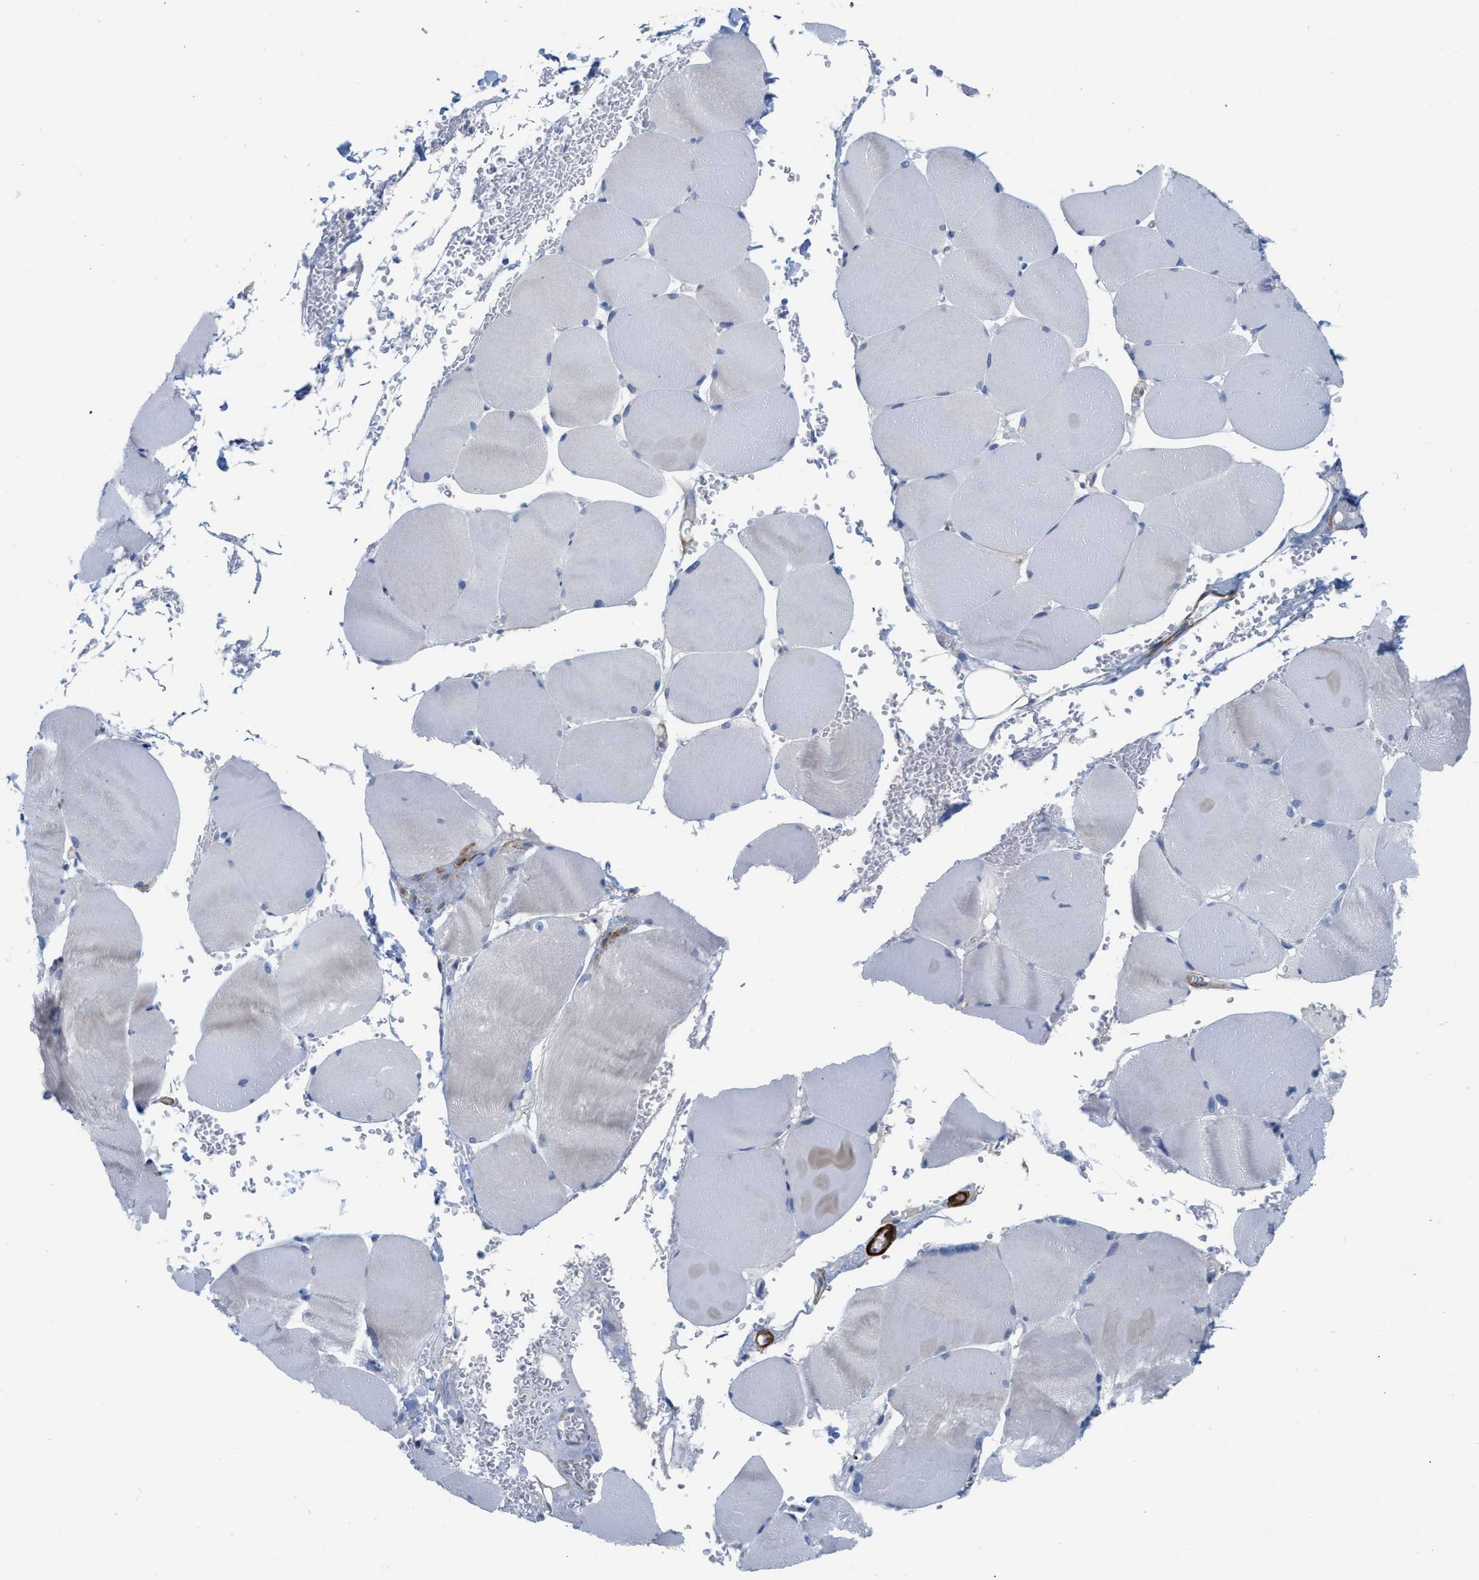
{"staining": {"intensity": "negative", "quantity": "none", "location": "none"}, "tissue": "skeletal muscle", "cell_type": "Myocytes", "image_type": "normal", "snomed": [{"axis": "morphology", "description": "Normal tissue, NOS"}, {"axis": "topography", "description": "Skin"}, {"axis": "topography", "description": "Skeletal muscle"}], "caption": "The photomicrograph reveals no staining of myocytes in unremarkable skeletal muscle.", "gene": "TAGLN", "patient": {"sex": "male", "age": 83}}